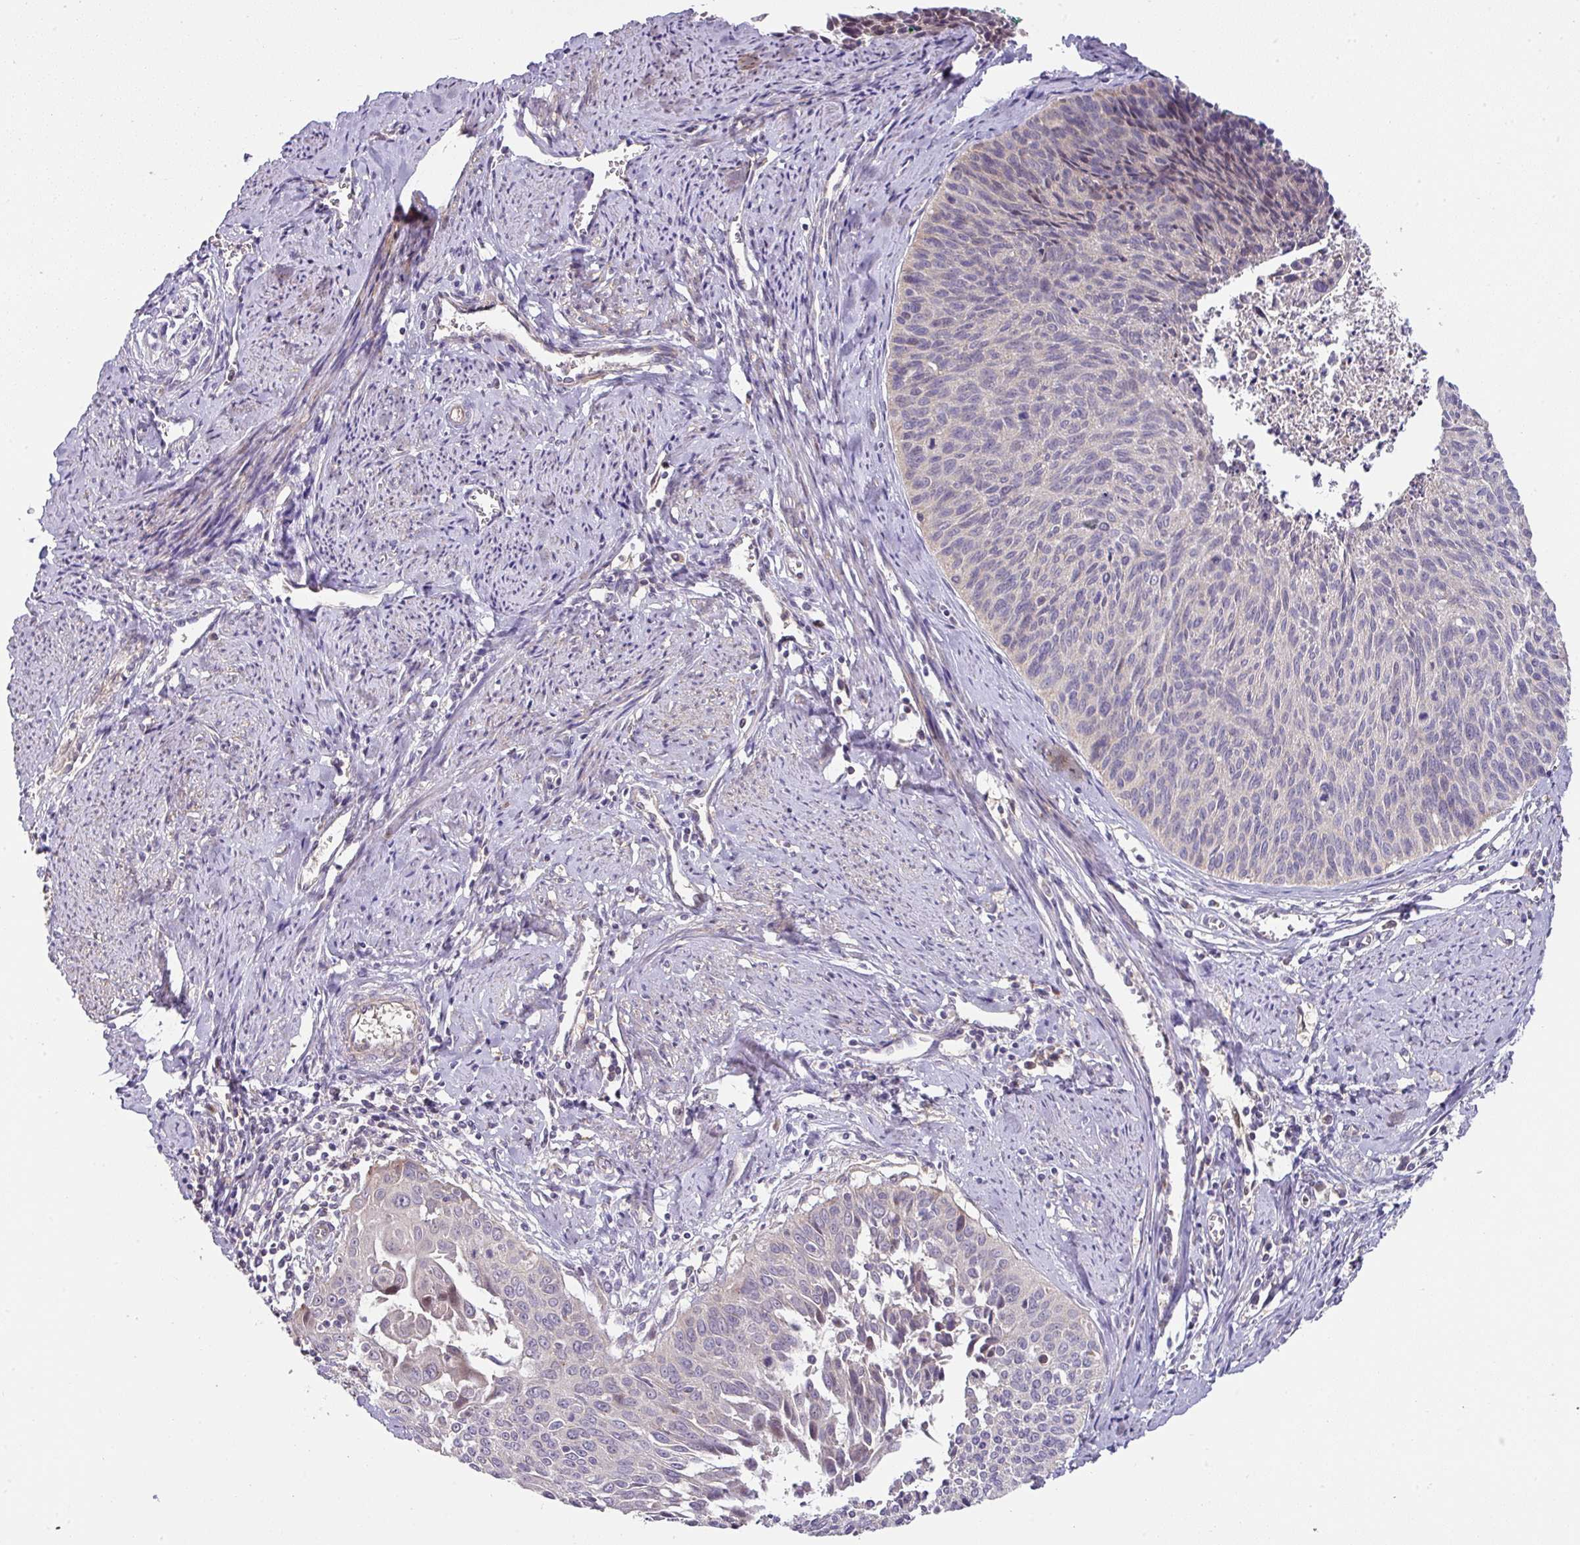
{"staining": {"intensity": "negative", "quantity": "none", "location": "none"}, "tissue": "cervical cancer", "cell_type": "Tumor cells", "image_type": "cancer", "snomed": [{"axis": "morphology", "description": "Squamous cell carcinoma, NOS"}, {"axis": "topography", "description": "Cervix"}], "caption": "Immunohistochemistry of human cervical cancer (squamous cell carcinoma) reveals no expression in tumor cells.", "gene": "STK35", "patient": {"sex": "female", "age": 55}}